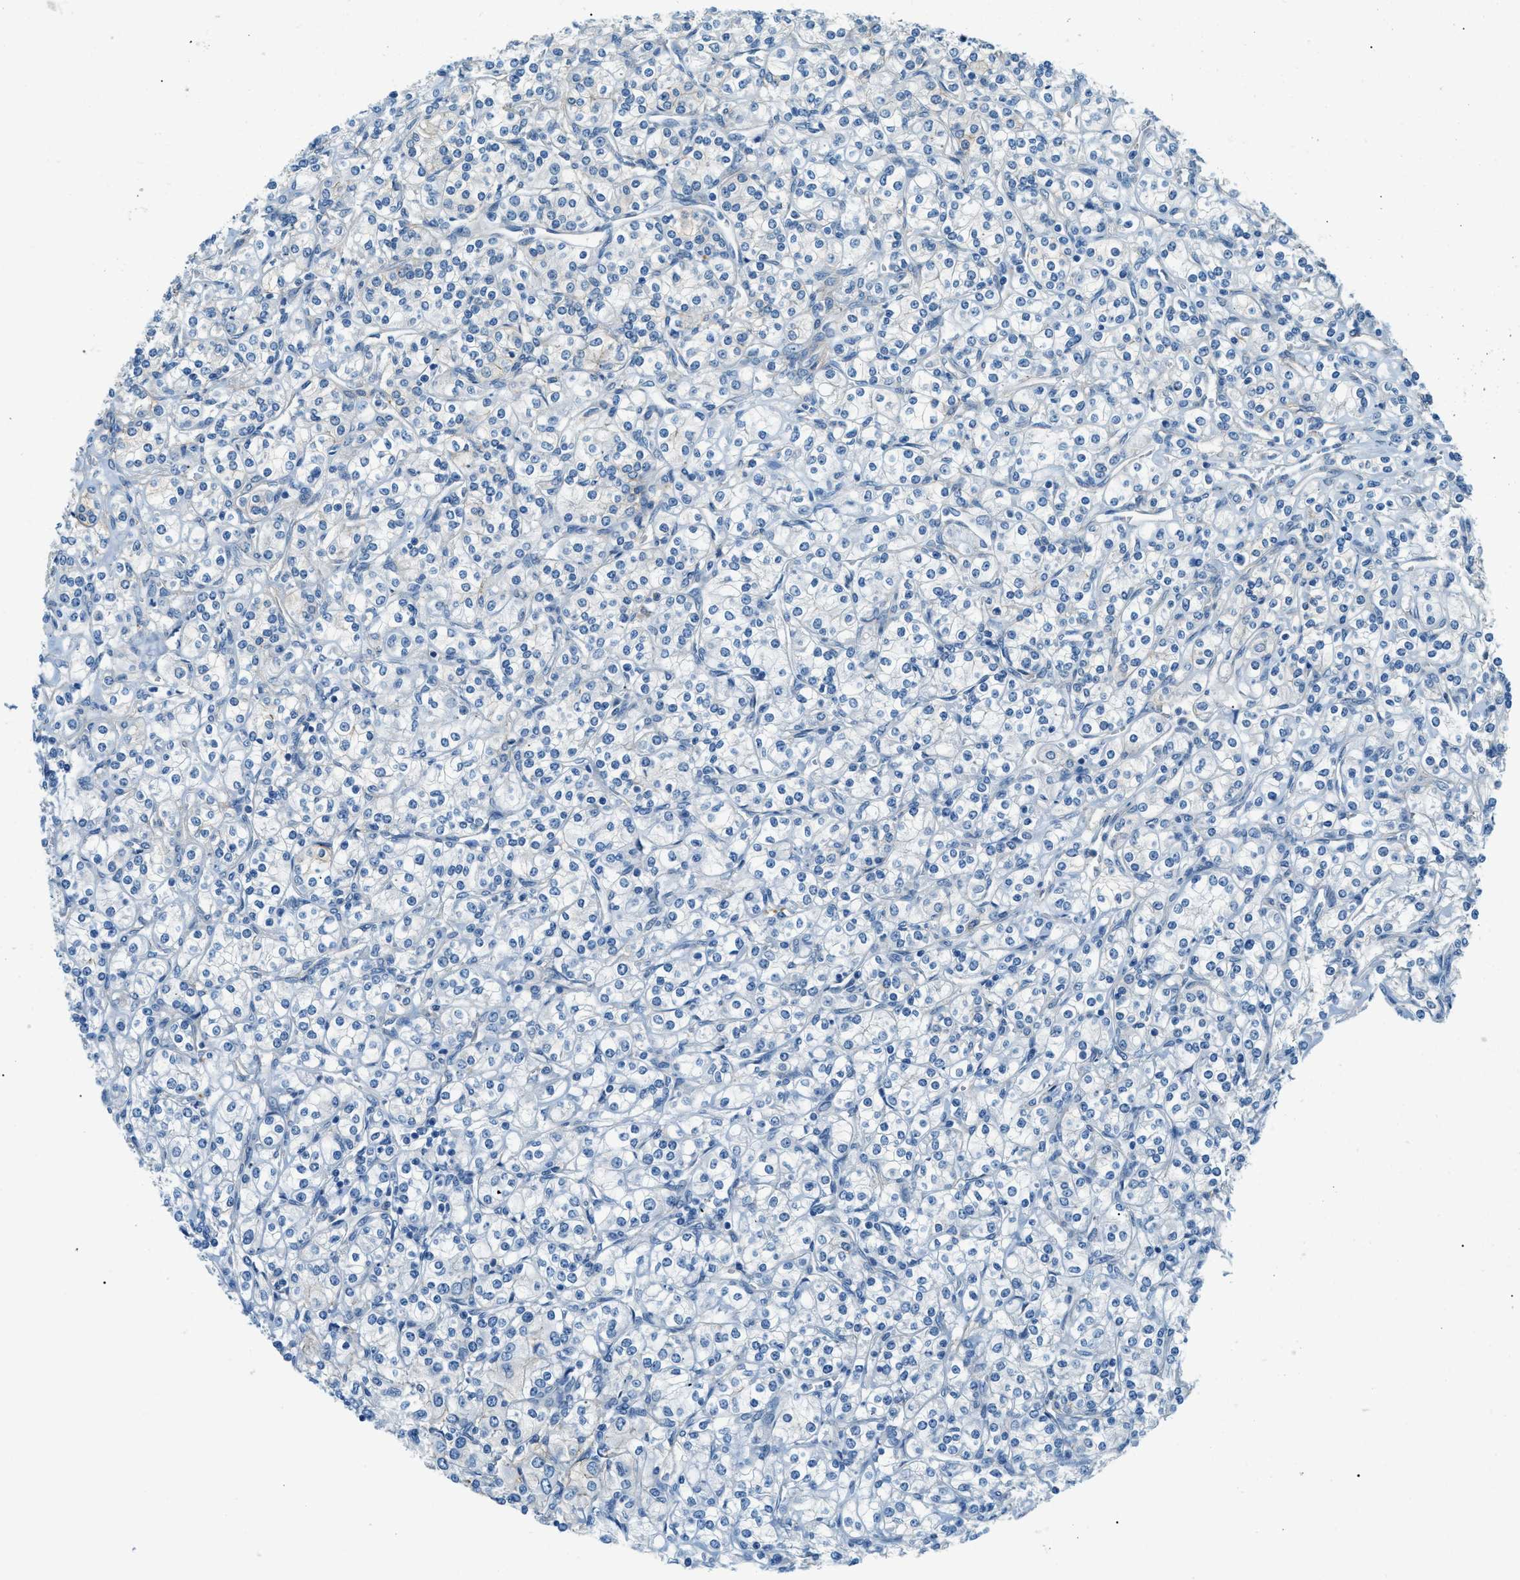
{"staining": {"intensity": "negative", "quantity": "none", "location": "none"}, "tissue": "renal cancer", "cell_type": "Tumor cells", "image_type": "cancer", "snomed": [{"axis": "morphology", "description": "Adenocarcinoma, NOS"}, {"axis": "topography", "description": "Kidney"}], "caption": "Tumor cells are negative for protein expression in human adenocarcinoma (renal).", "gene": "ZNF367", "patient": {"sex": "male", "age": 77}}